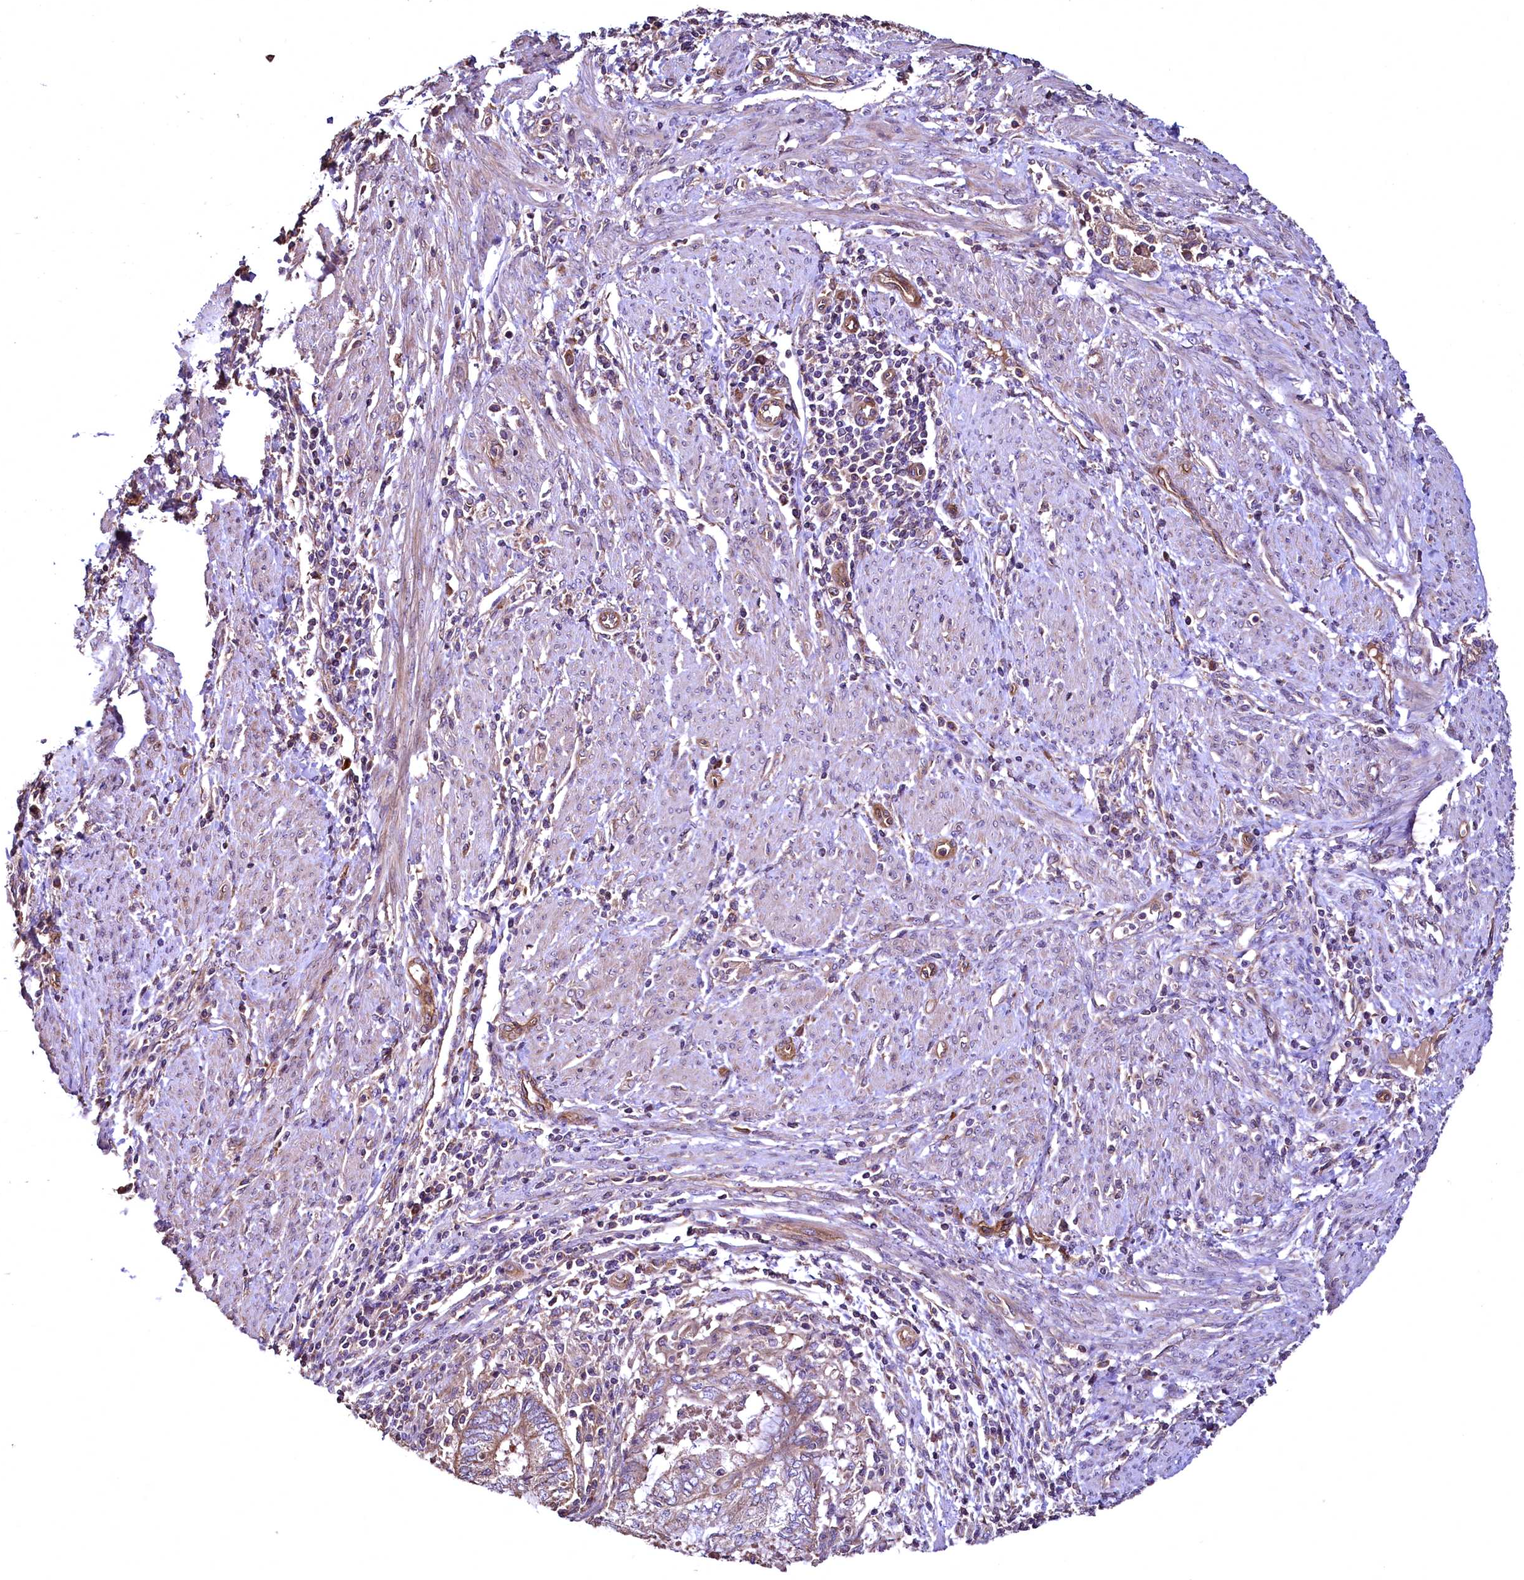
{"staining": {"intensity": "moderate", "quantity": ">75%", "location": "cytoplasmic/membranous"}, "tissue": "endometrial cancer", "cell_type": "Tumor cells", "image_type": "cancer", "snomed": [{"axis": "morphology", "description": "Adenocarcinoma, NOS"}, {"axis": "topography", "description": "Uterus"}, {"axis": "topography", "description": "Endometrium"}], "caption": "High-power microscopy captured an IHC image of endometrial cancer, revealing moderate cytoplasmic/membranous positivity in about >75% of tumor cells. (brown staining indicates protein expression, while blue staining denotes nuclei).", "gene": "TBCEL", "patient": {"sex": "female", "age": 70}}